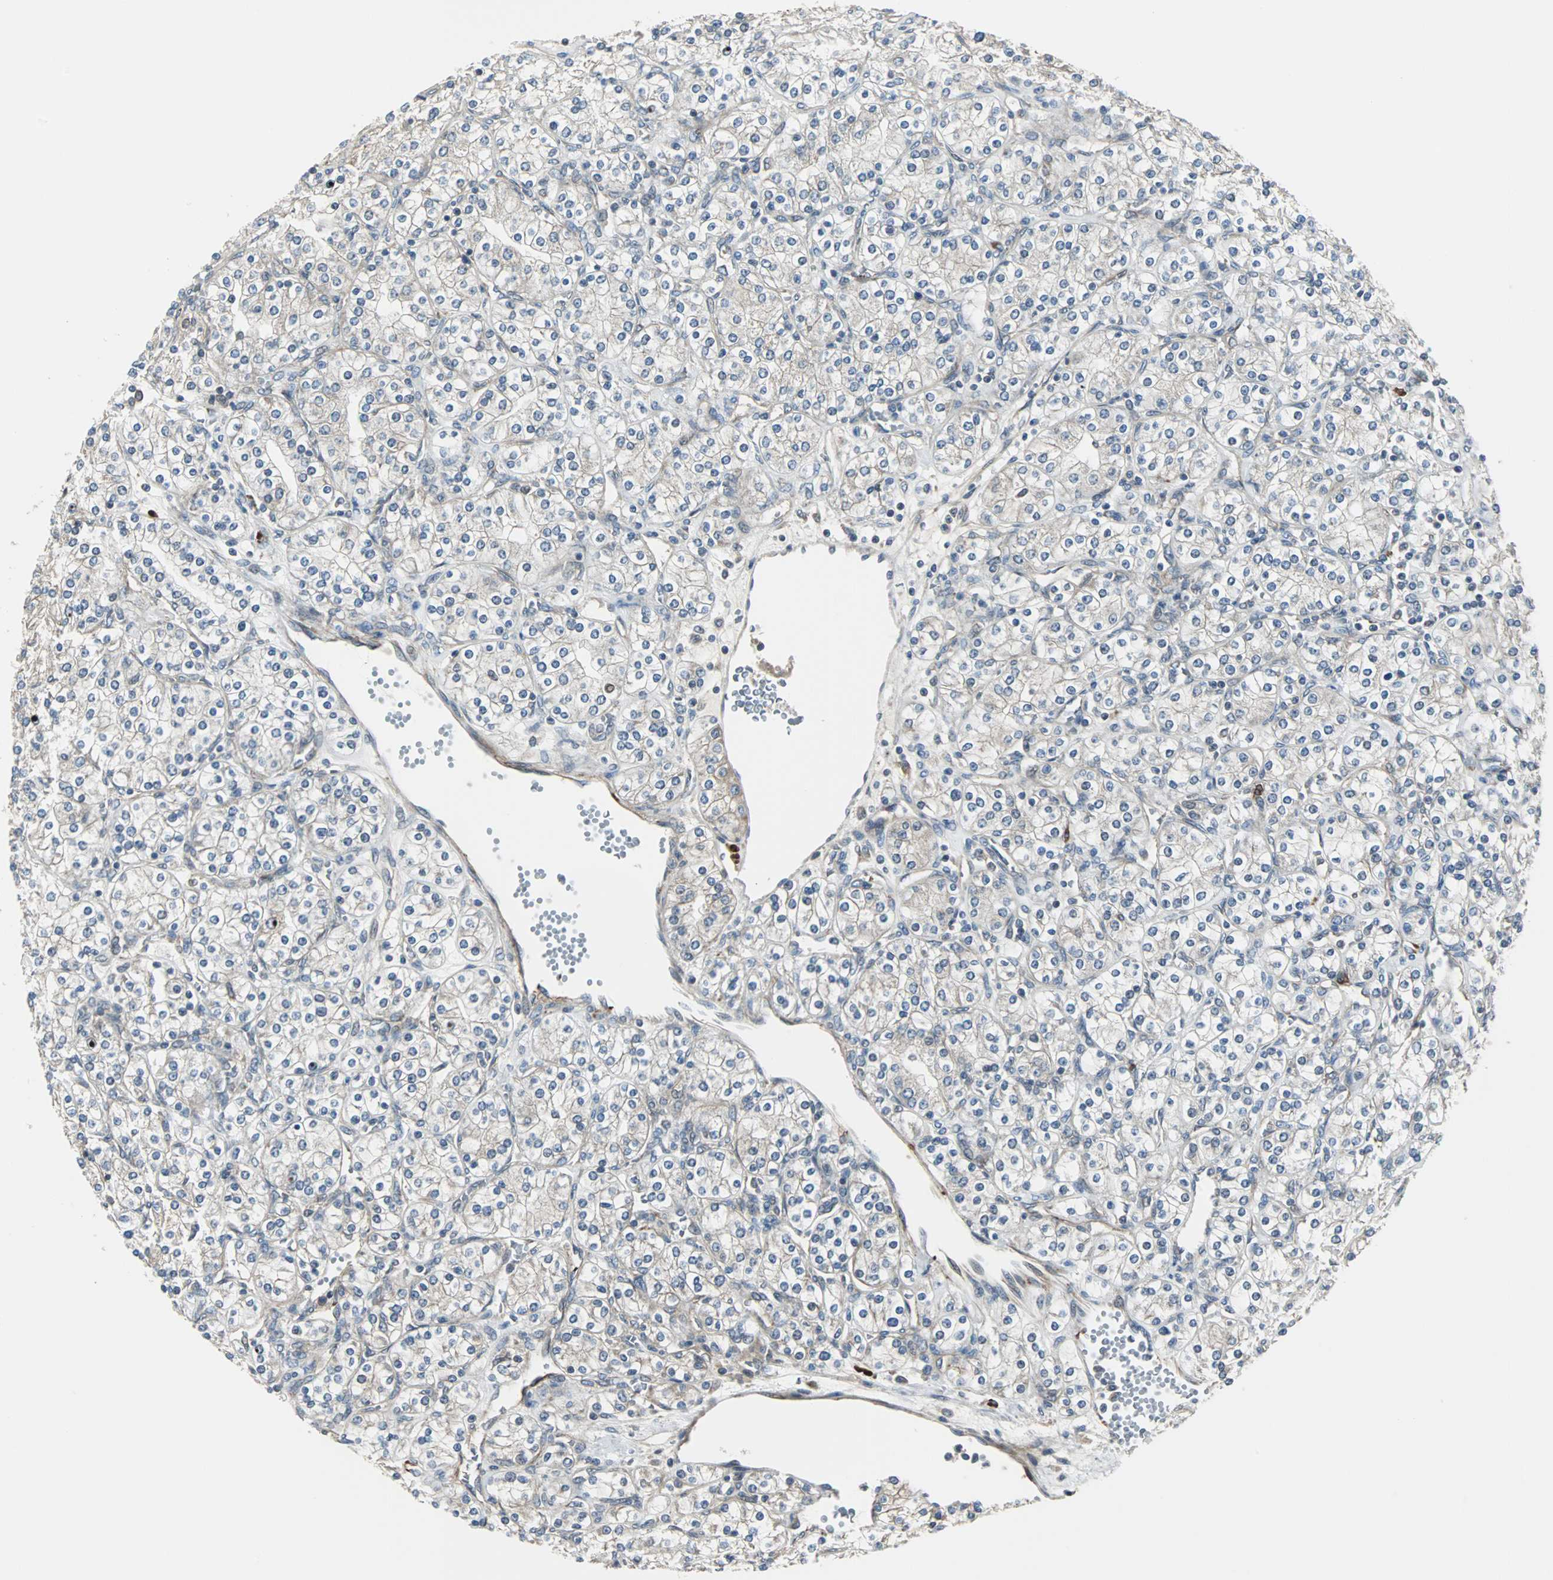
{"staining": {"intensity": "weak", "quantity": "25%-75%", "location": "cytoplasmic/membranous"}, "tissue": "renal cancer", "cell_type": "Tumor cells", "image_type": "cancer", "snomed": [{"axis": "morphology", "description": "Adenocarcinoma, NOS"}, {"axis": "topography", "description": "Kidney"}], "caption": "Protein staining of renal adenocarcinoma tissue shows weak cytoplasmic/membranous expression in approximately 25%-75% of tumor cells.", "gene": "CHP1", "patient": {"sex": "male", "age": 77}}